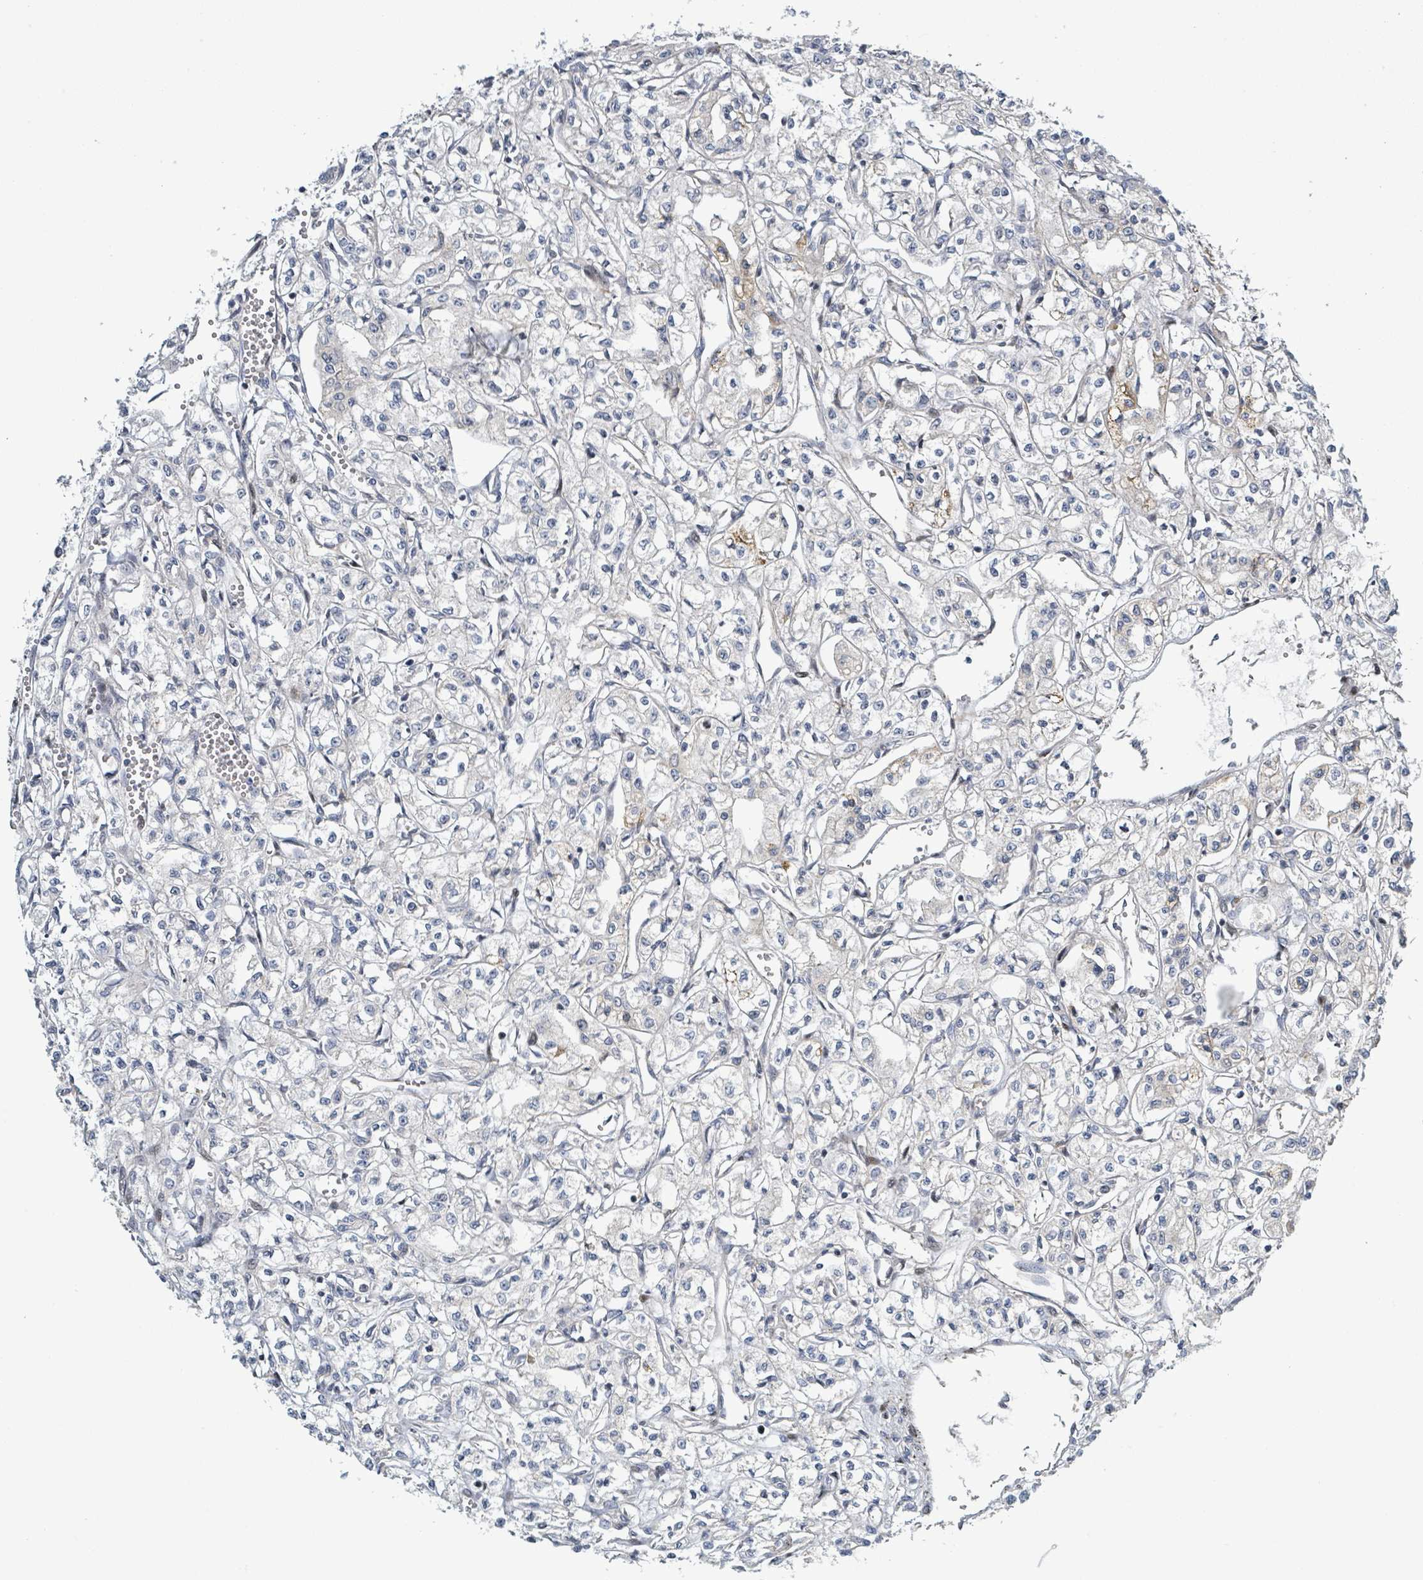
{"staining": {"intensity": "negative", "quantity": "none", "location": "none"}, "tissue": "renal cancer", "cell_type": "Tumor cells", "image_type": "cancer", "snomed": [{"axis": "morphology", "description": "Adenocarcinoma, NOS"}, {"axis": "topography", "description": "Kidney"}], "caption": "Tumor cells are negative for brown protein staining in adenocarcinoma (renal).", "gene": "CFAP210", "patient": {"sex": "male", "age": 56}}